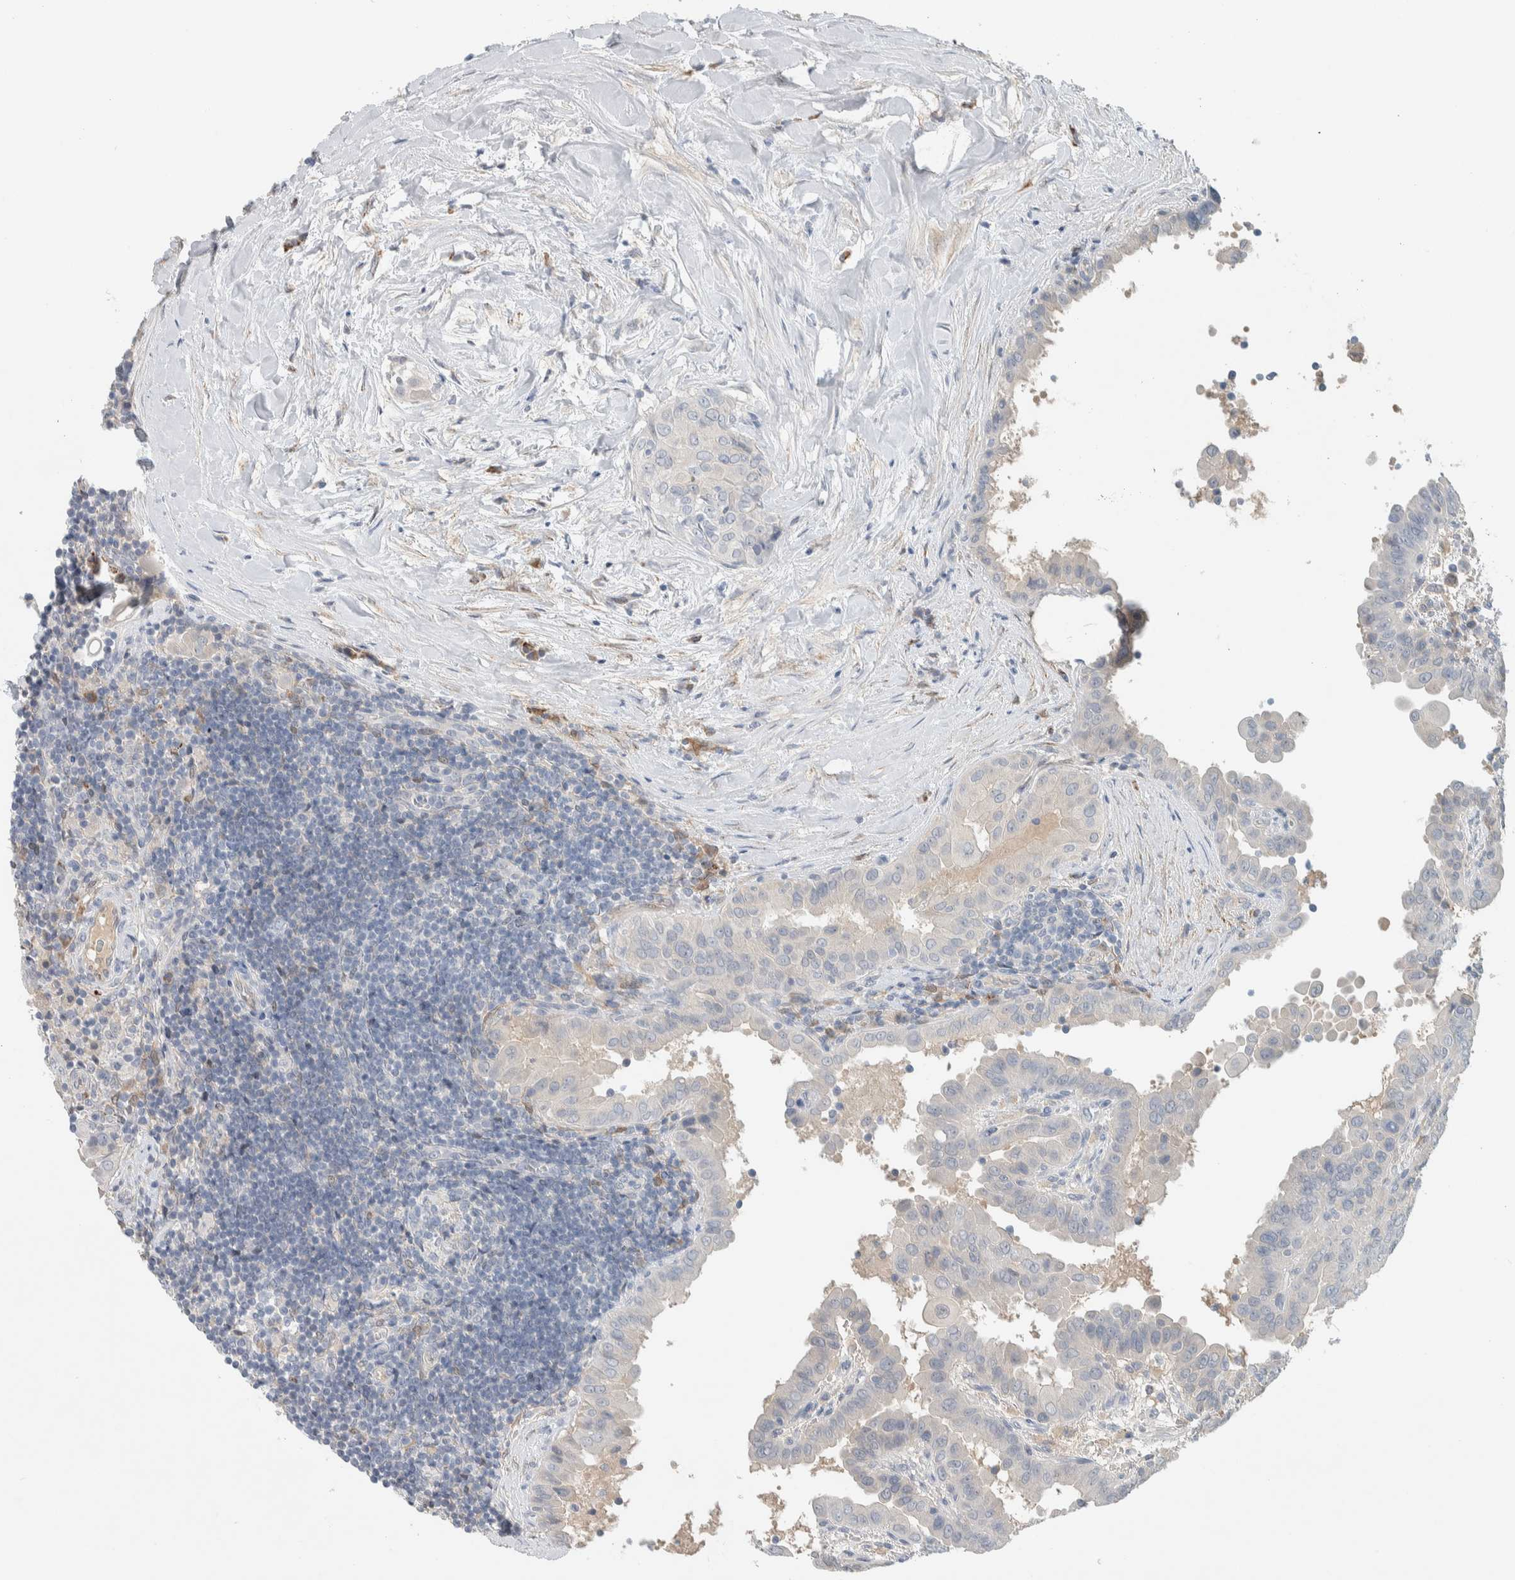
{"staining": {"intensity": "negative", "quantity": "none", "location": "none"}, "tissue": "thyroid cancer", "cell_type": "Tumor cells", "image_type": "cancer", "snomed": [{"axis": "morphology", "description": "Papillary adenocarcinoma, NOS"}, {"axis": "topography", "description": "Thyroid gland"}], "caption": "Tumor cells are negative for brown protein staining in thyroid cancer.", "gene": "DEPTOR", "patient": {"sex": "male", "age": 33}}